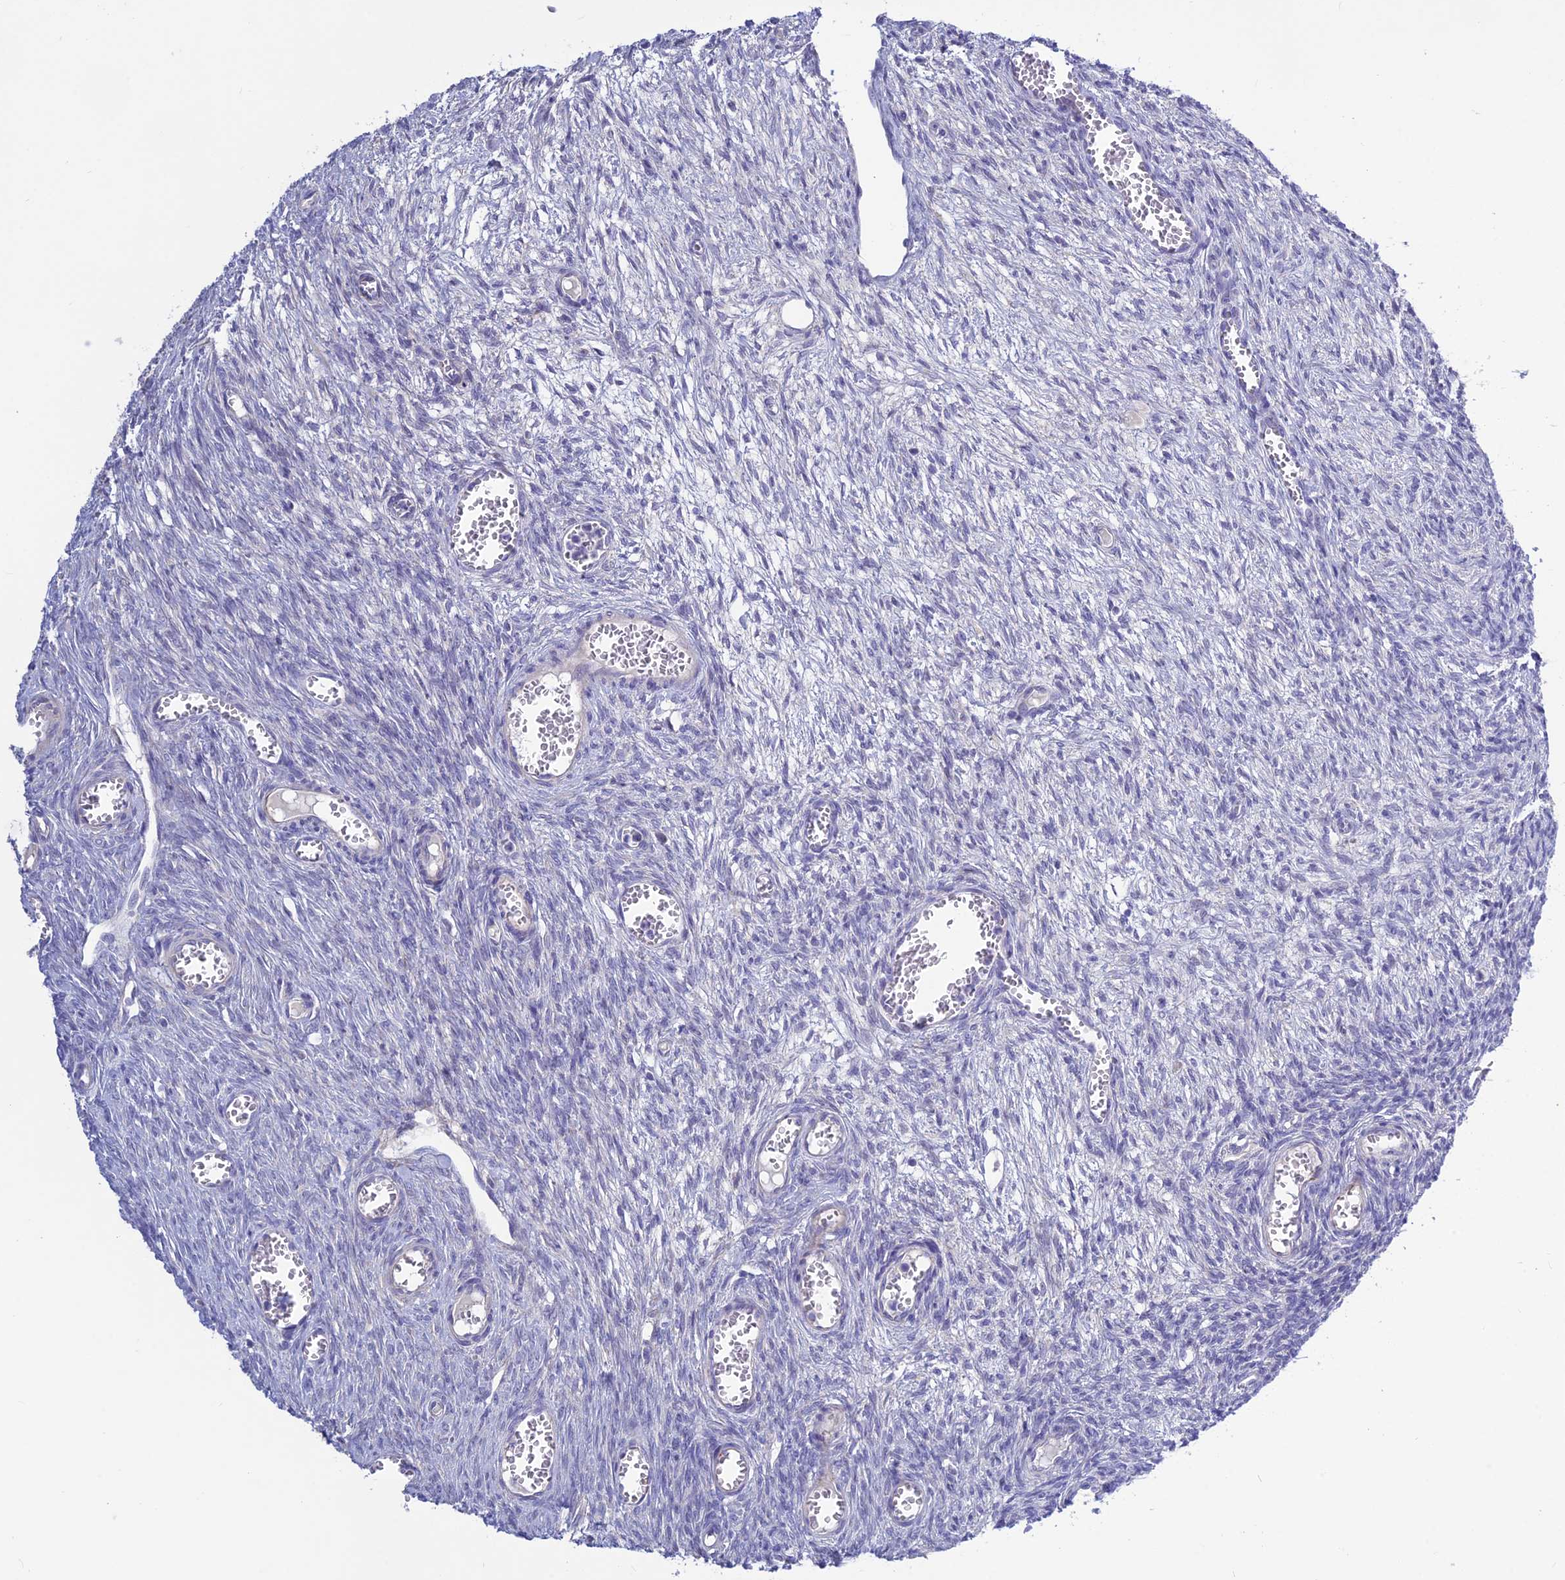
{"staining": {"intensity": "moderate", "quantity": ">75%", "location": "cytoplasmic/membranous"}, "tissue": "ovary", "cell_type": "Follicle cells", "image_type": "normal", "snomed": [{"axis": "morphology", "description": "Normal tissue, NOS"}, {"axis": "topography", "description": "Ovary"}], "caption": "Approximately >75% of follicle cells in unremarkable ovary demonstrate moderate cytoplasmic/membranous protein staining as visualized by brown immunohistochemical staining.", "gene": "BHMT2", "patient": {"sex": "female", "age": 44}}